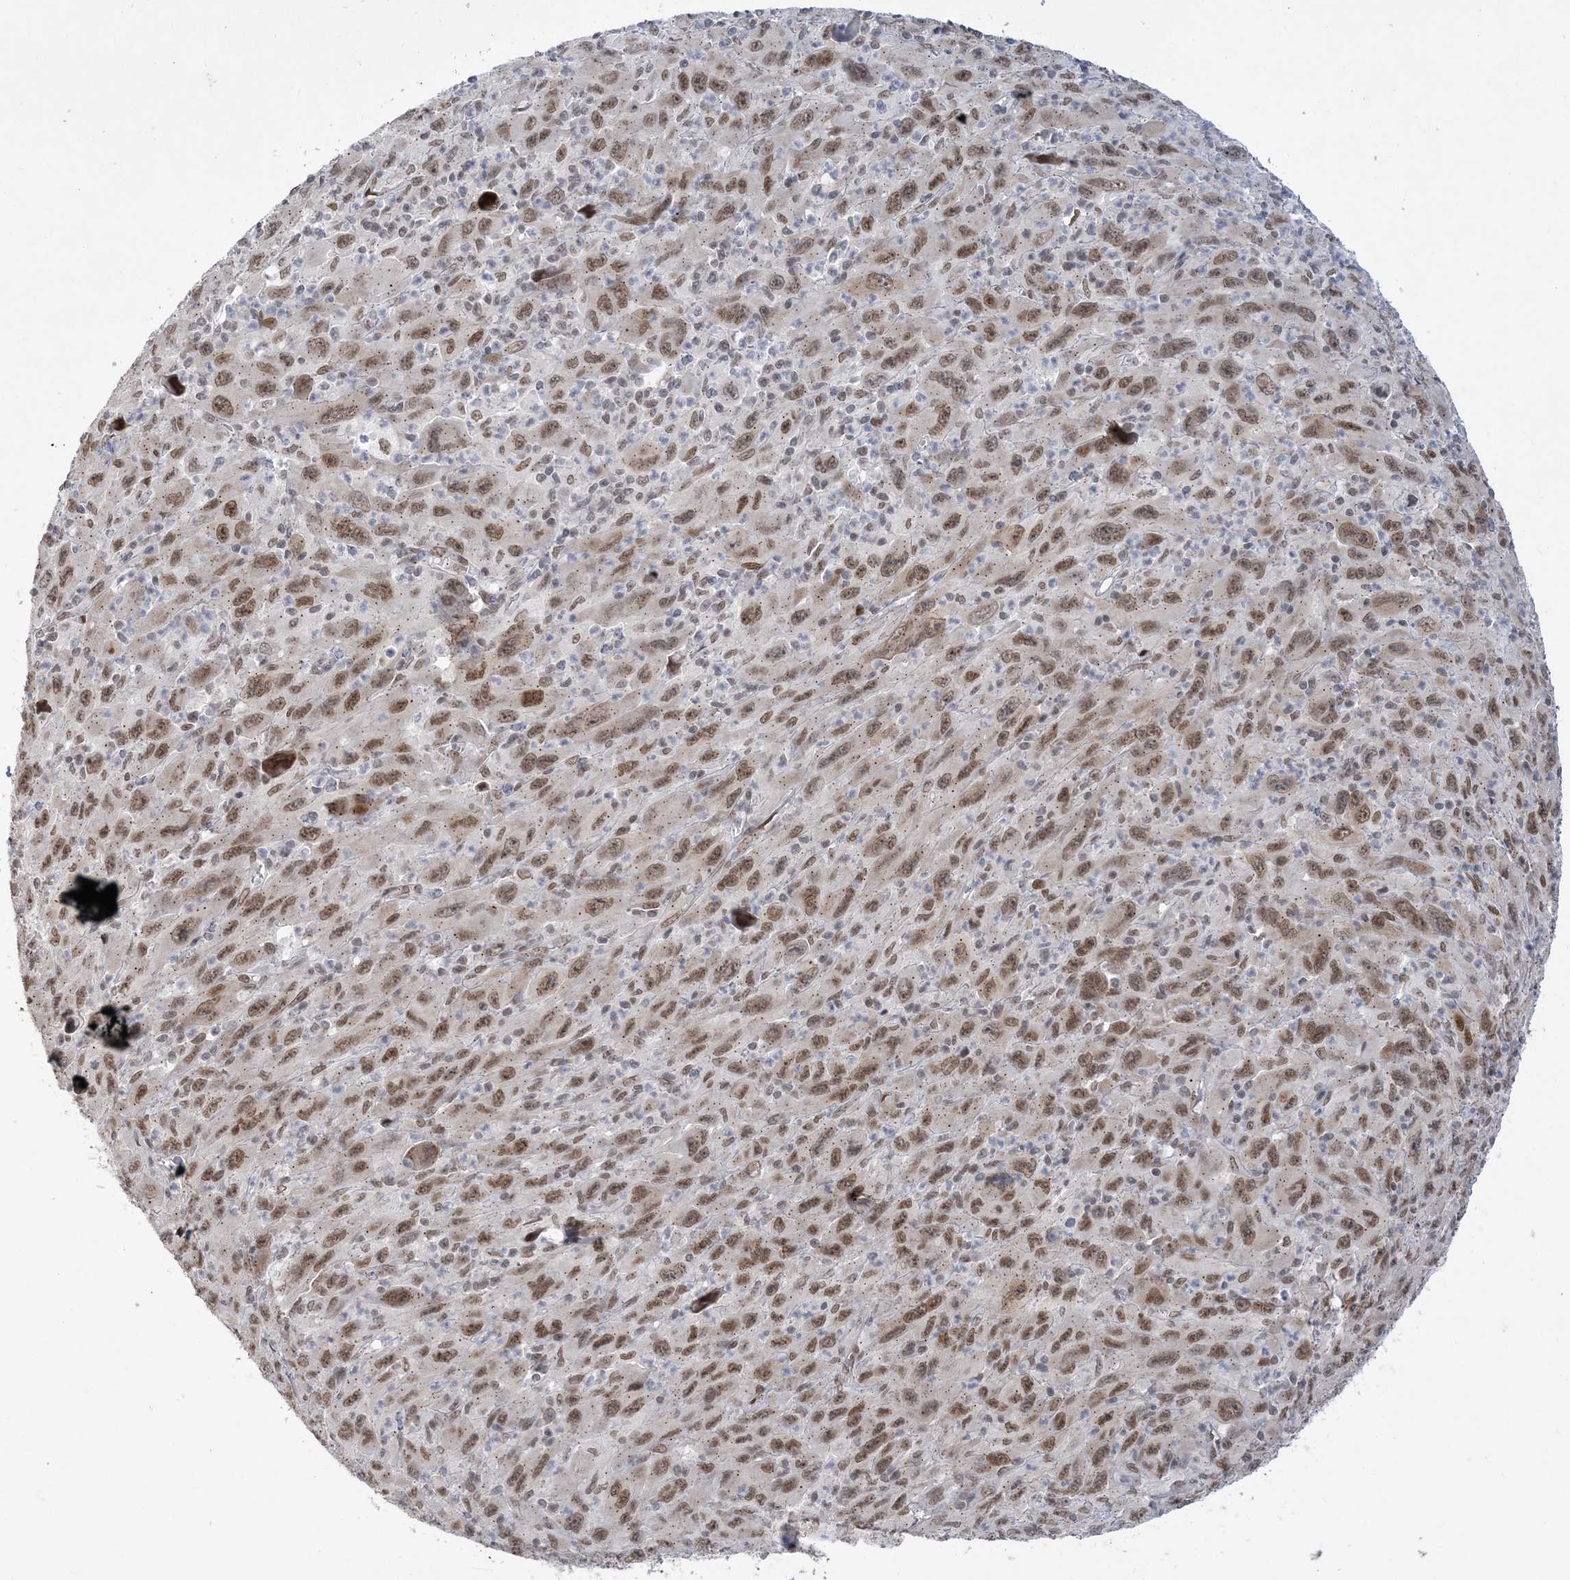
{"staining": {"intensity": "moderate", "quantity": ">75%", "location": "nuclear"}, "tissue": "melanoma", "cell_type": "Tumor cells", "image_type": "cancer", "snomed": [{"axis": "morphology", "description": "Malignant melanoma, Metastatic site"}, {"axis": "topography", "description": "Skin"}], "caption": "Immunohistochemistry (IHC) of malignant melanoma (metastatic site) displays medium levels of moderate nuclear positivity in approximately >75% of tumor cells.", "gene": "WAC", "patient": {"sex": "female", "age": 56}}